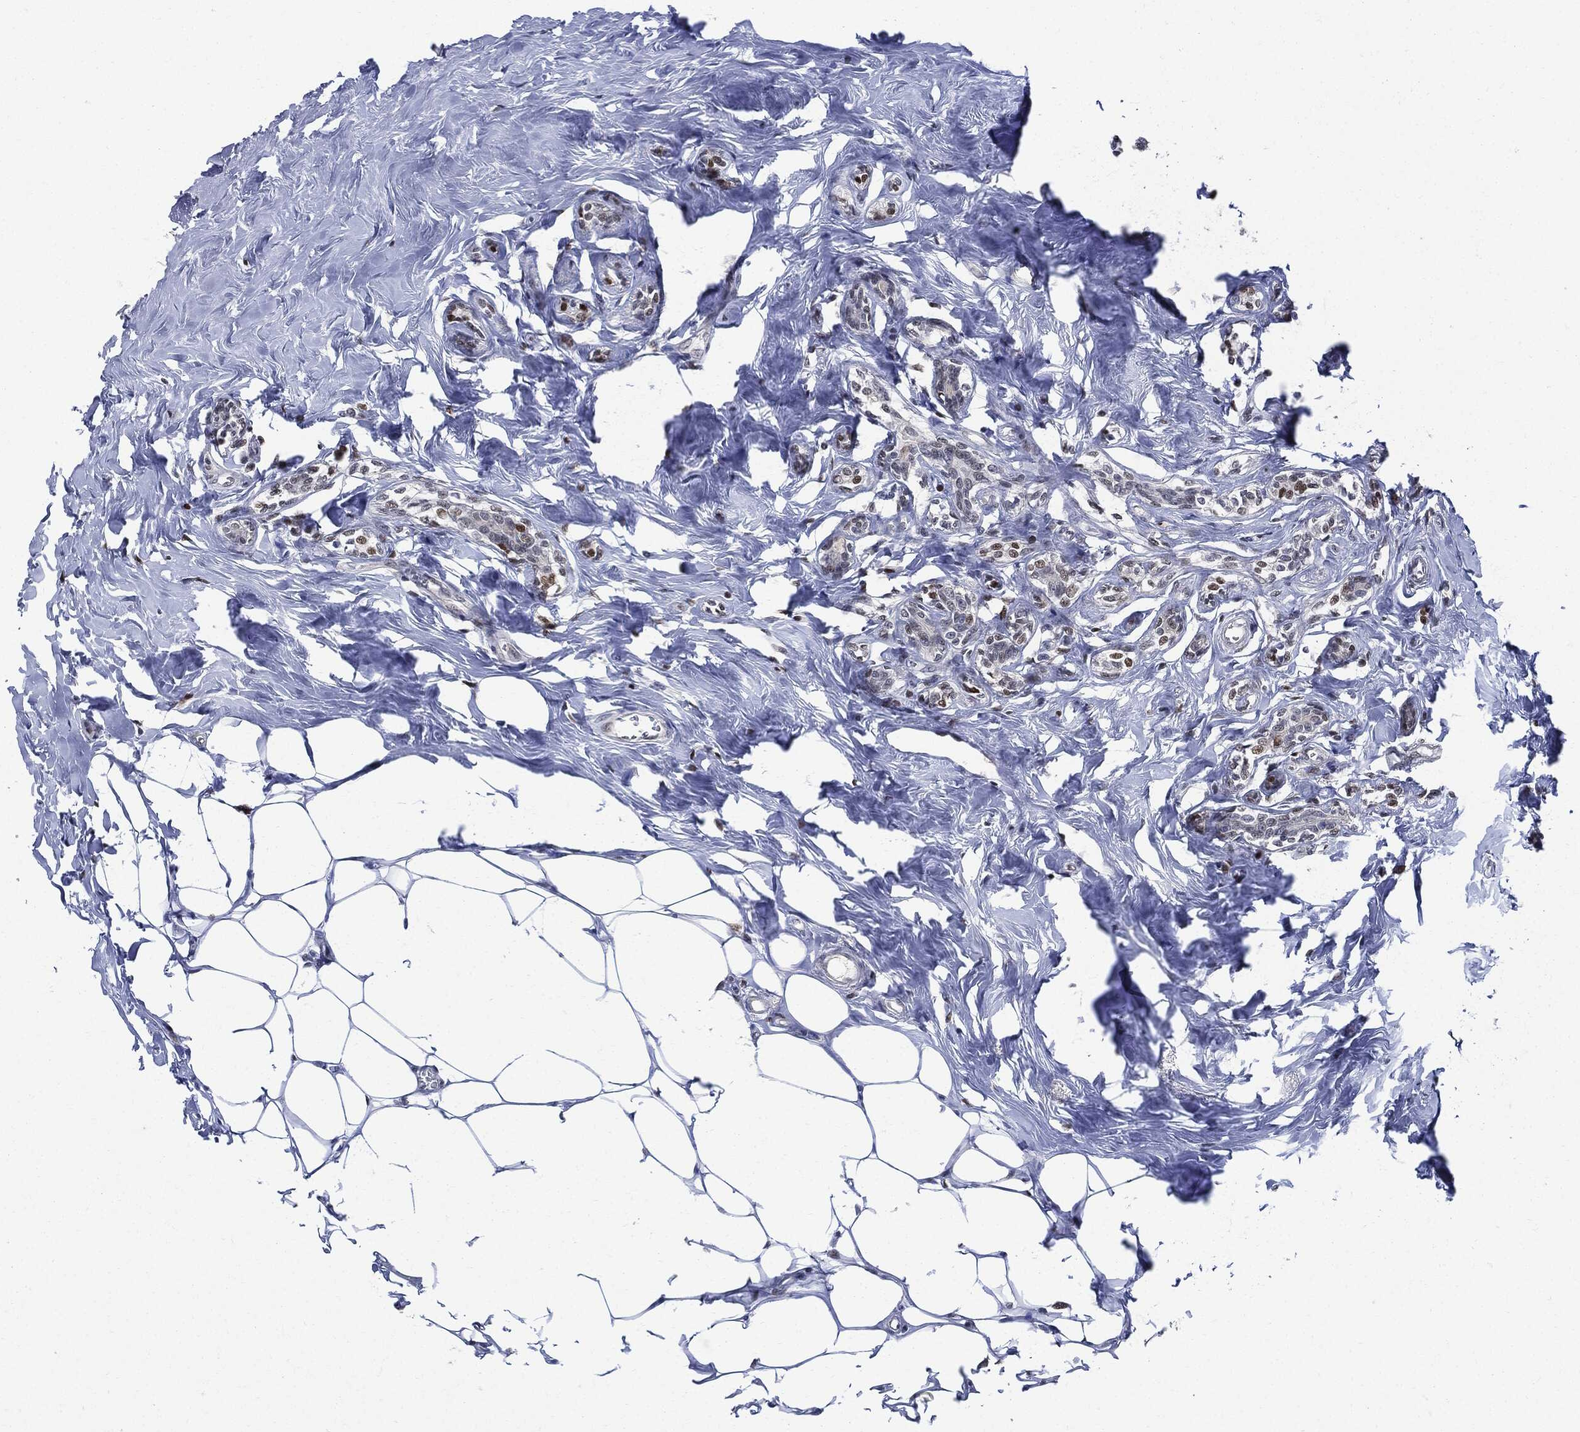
{"staining": {"intensity": "strong", "quantity": "<25%", "location": "nuclear"}, "tissue": "breast cancer", "cell_type": "Tumor cells", "image_type": "cancer", "snomed": [{"axis": "morphology", "description": "Duct carcinoma"}, {"axis": "topography", "description": "Breast"}], "caption": "Brown immunohistochemical staining in human breast cancer (intraductal carcinoma) demonstrates strong nuclear positivity in about <25% of tumor cells.", "gene": "PCNA", "patient": {"sex": "female", "age": 83}}